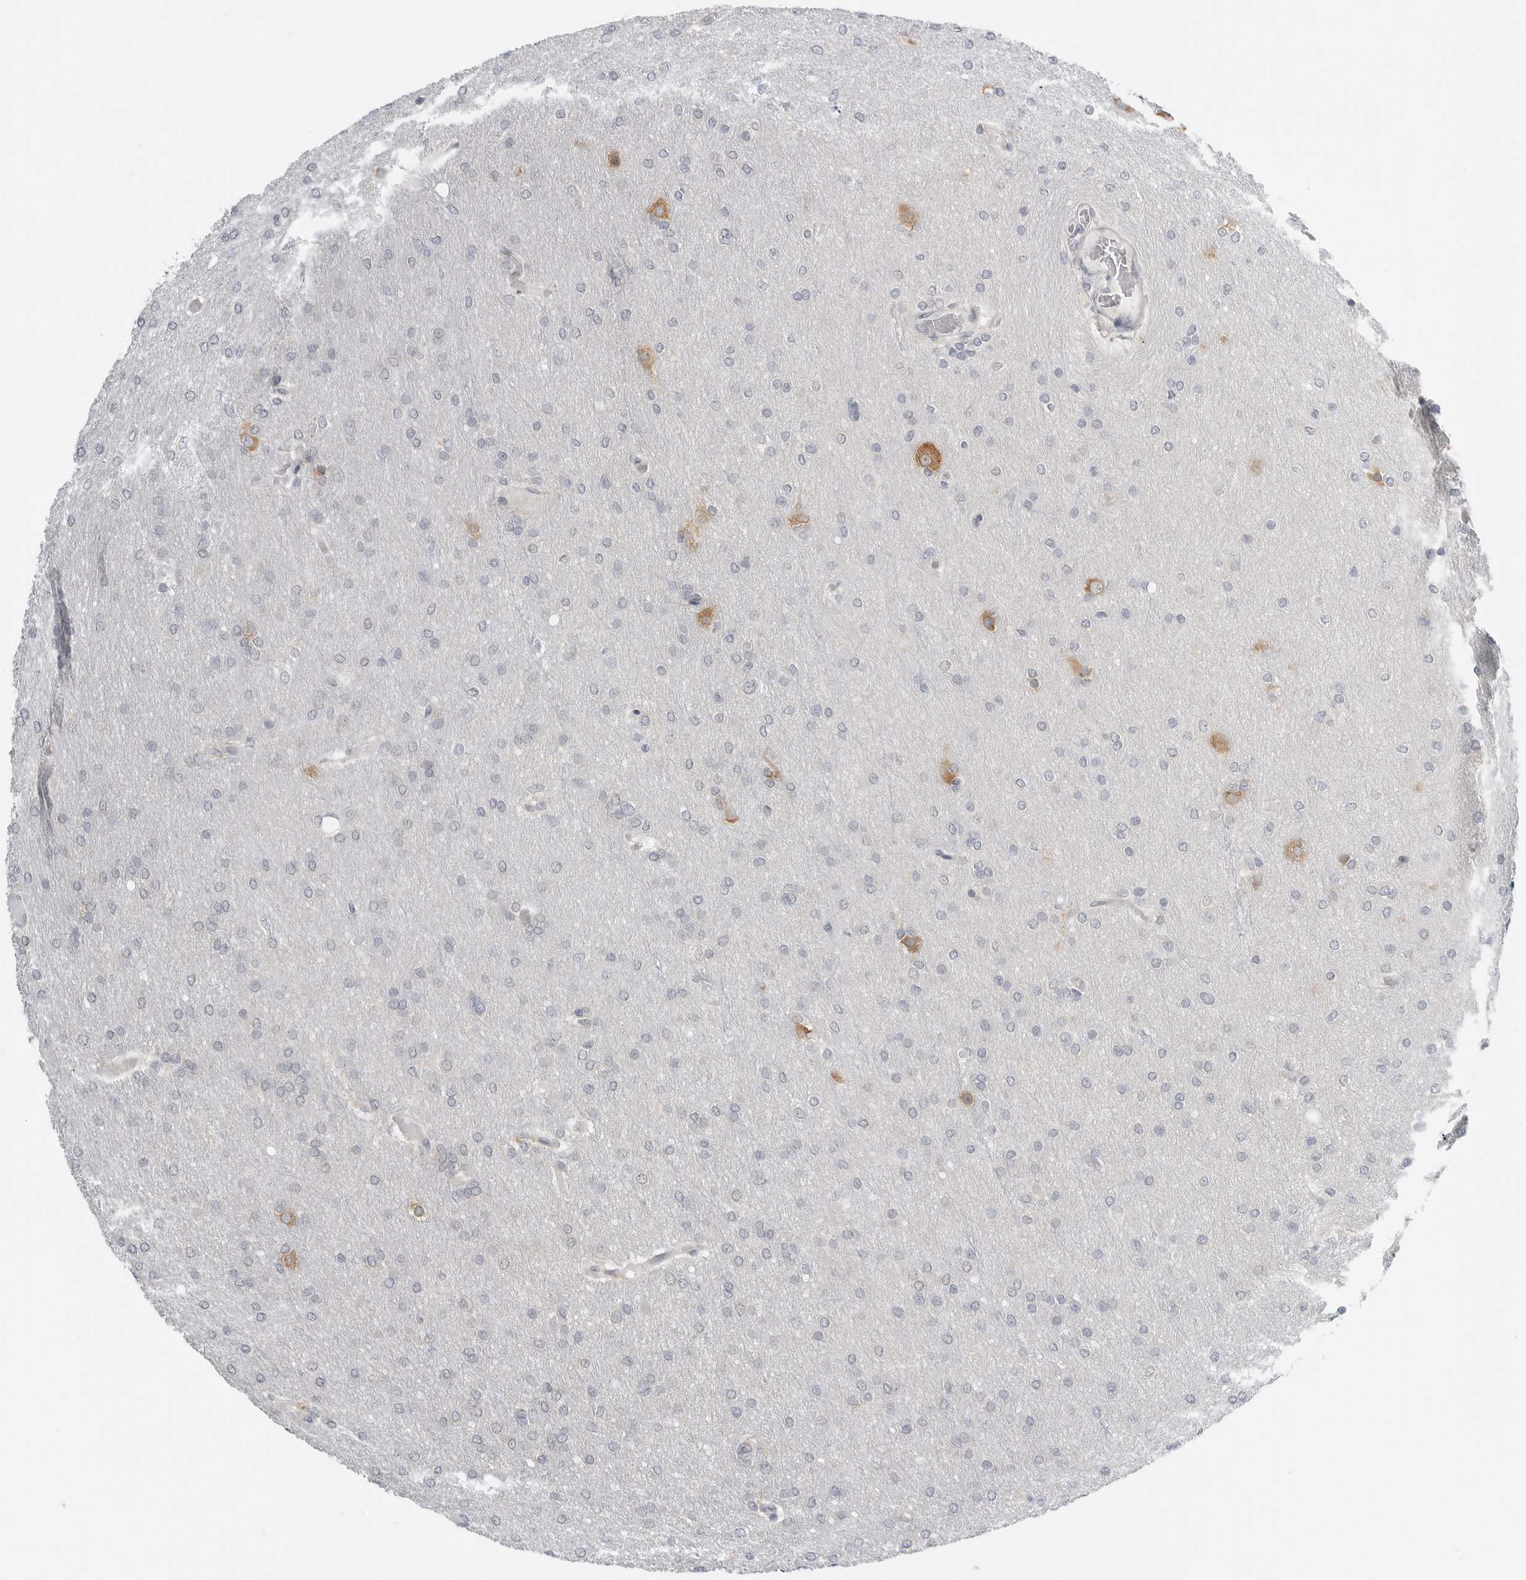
{"staining": {"intensity": "negative", "quantity": "none", "location": "none"}, "tissue": "glioma", "cell_type": "Tumor cells", "image_type": "cancer", "snomed": [{"axis": "morphology", "description": "Glioma, malignant, High grade"}, {"axis": "topography", "description": "Cerebral cortex"}], "caption": "High power microscopy image of an immunohistochemistry (IHC) photomicrograph of glioma, revealing no significant positivity in tumor cells.", "gene": "IL12RB2", "patient": {"sex": "female", "age": 36}}